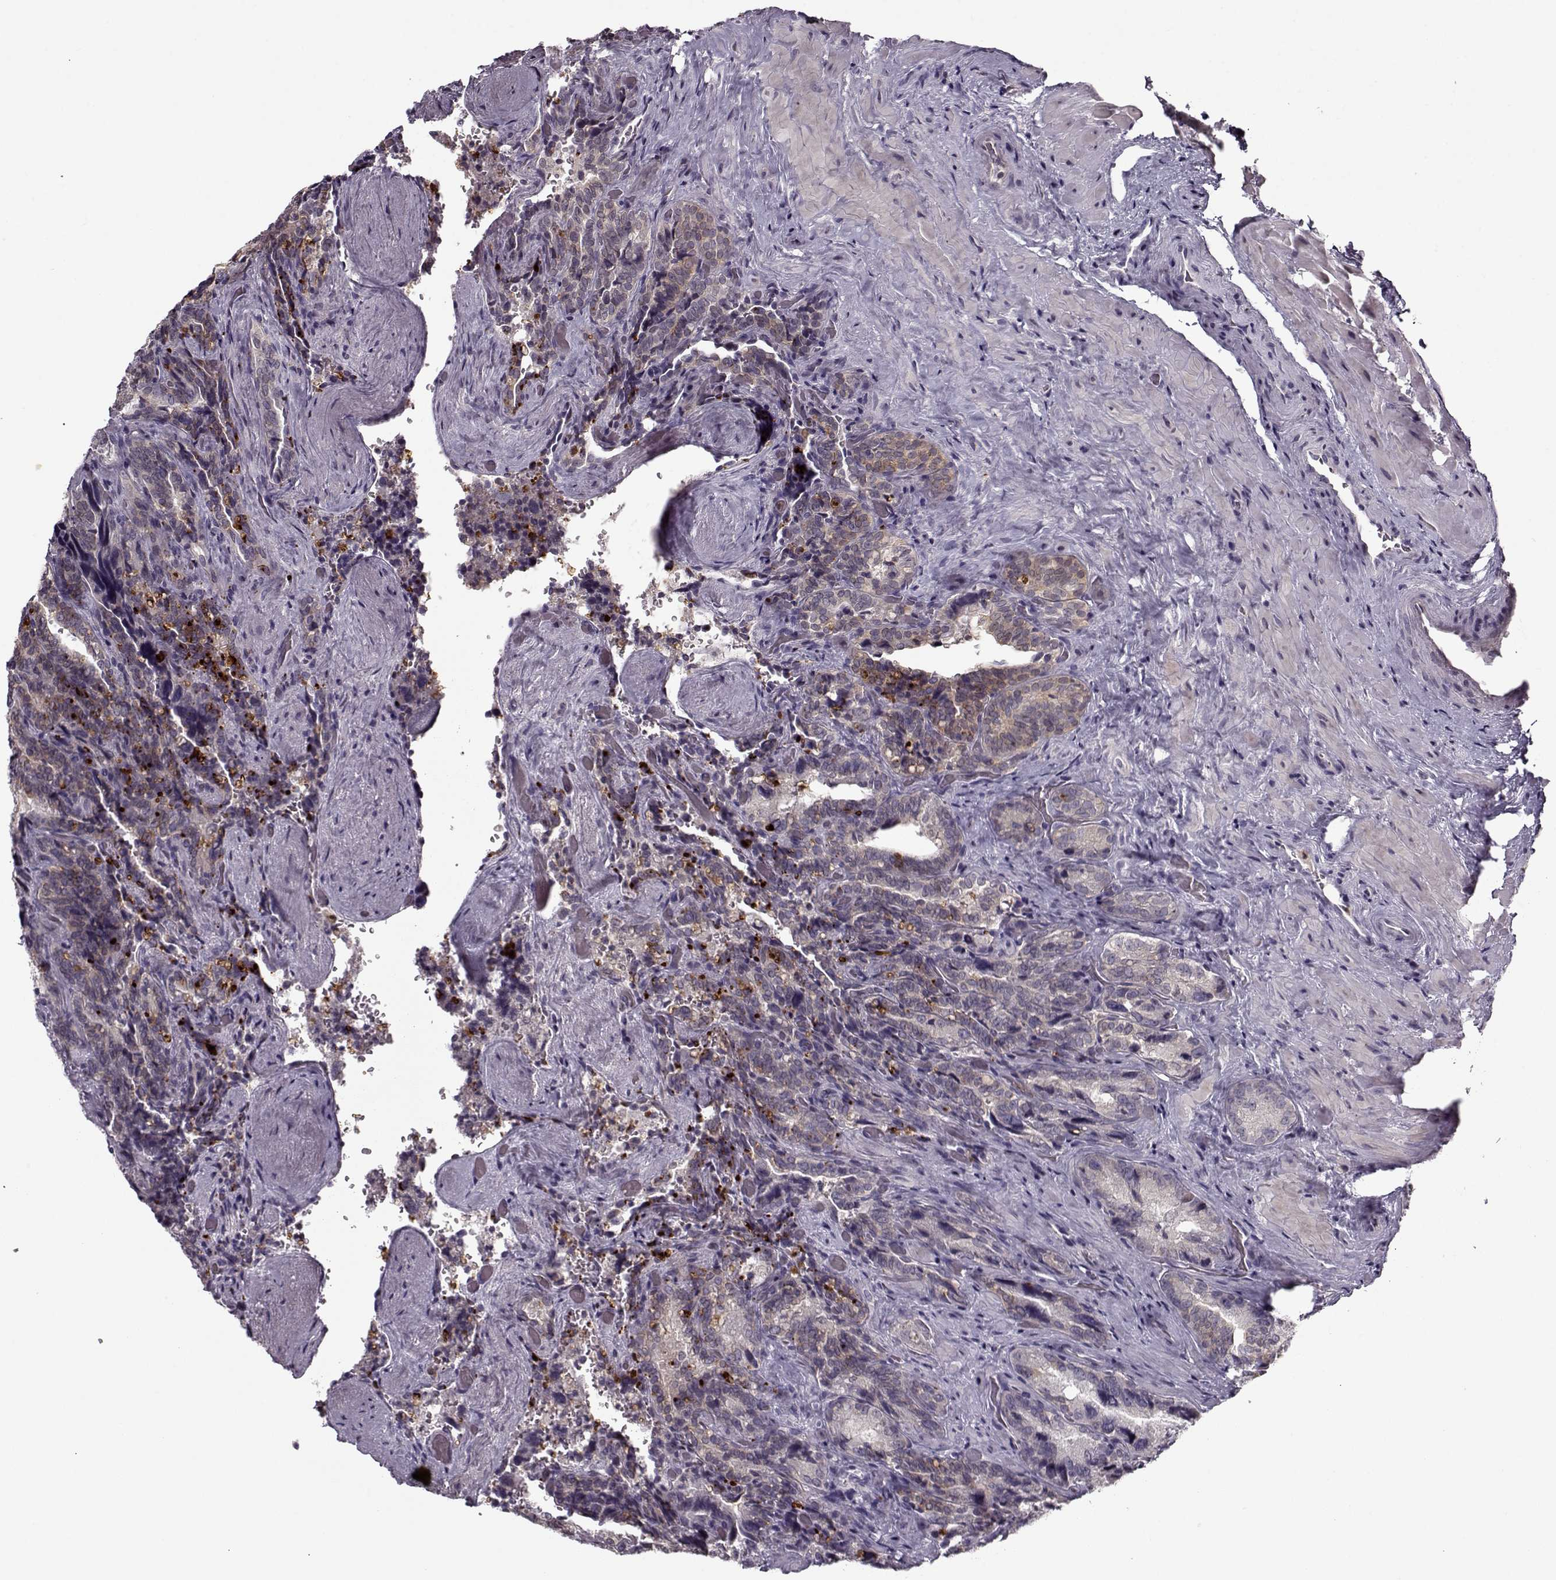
{"staining": {"intensity": "weak", "quantity": "25%-75%", "location": "cytoplasmic/membranous"}, "tissue": "seminal vesicle", "cell_type": "Glandular cells", "image_type": "normal", "snomed": [{"axis": "morphology", "description": "Normal tissue, NOS"}, {"axis": "topography", "description": "Seminal veicle"}], "caption": "This photomicrograph reveals immunohistochemistry staining of benign human seminal vesicle, with low weak cytoplasmic/membranous positivity in about 25%-75% of glandular cells.", "gene": "ACOT11", "patient": {"sex": "male", "age": 69}}